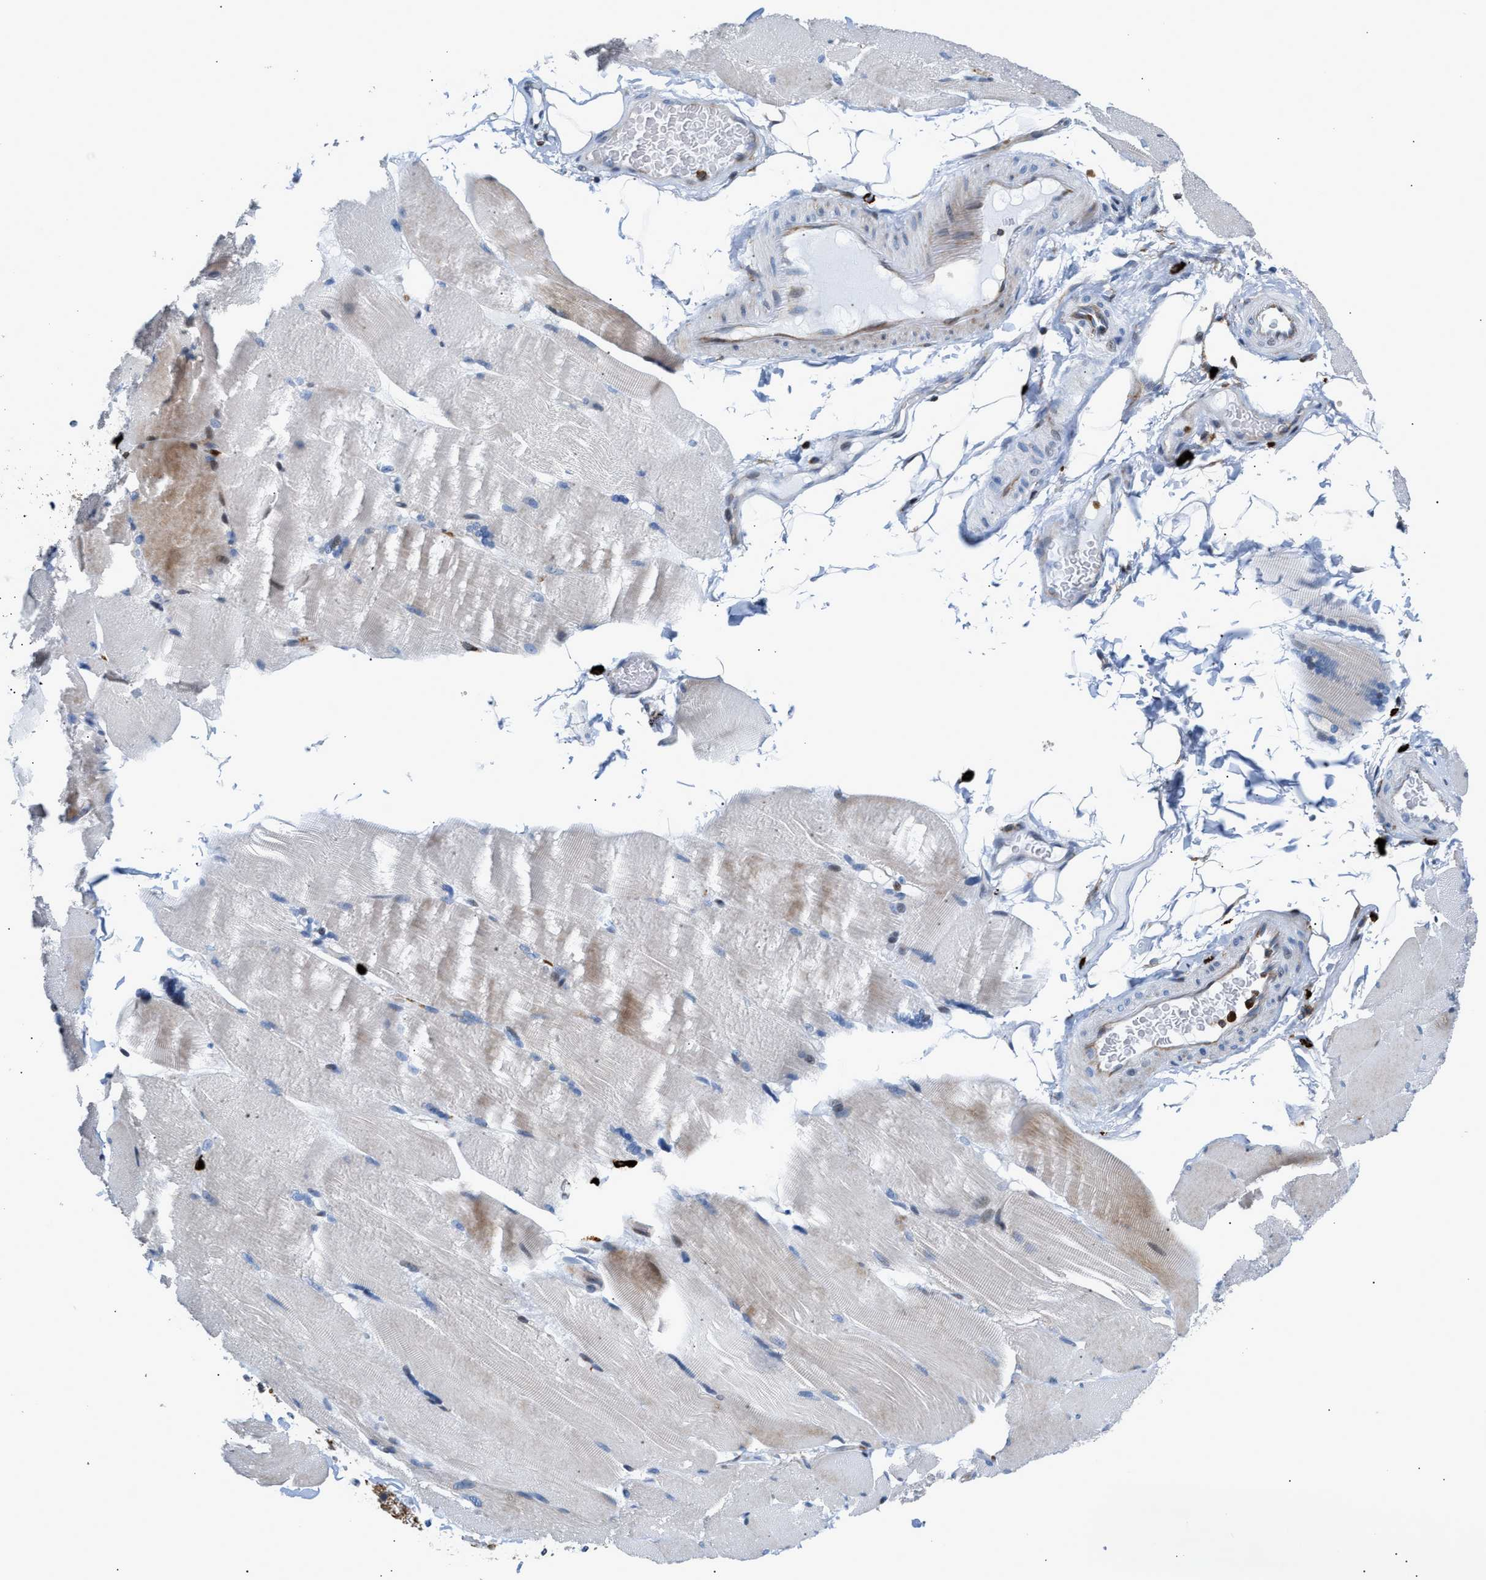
{"staining": {"intensity": "moderate", "quantity": "25%-75%", "location": "cytoplasmic/membranous,nuclear"}, "tissue": "skeletal muscle", "cell_type": "Myocytes", "image_type": "normal", "snomed": [{"axis": "morphology", "description": "Normal tissue, NOS"}, {"axis": "topography", "description": "Skin"}, {"axis": "topography", "description": "Skeletal muscle"}], "caption": "DAB immunohistochemical staining of normal human skeletal muscle exhibits moderate cytoplasmic/membranous,nuclear protein positivity in about 25%-75% of myocytes. The staining was performed using DAB, with brown indicating positive protein expression. Nuclei are stained blue with hematoxylin.", "gene": "ATP9A", "patient": {"sex": "male", "age": 83}}